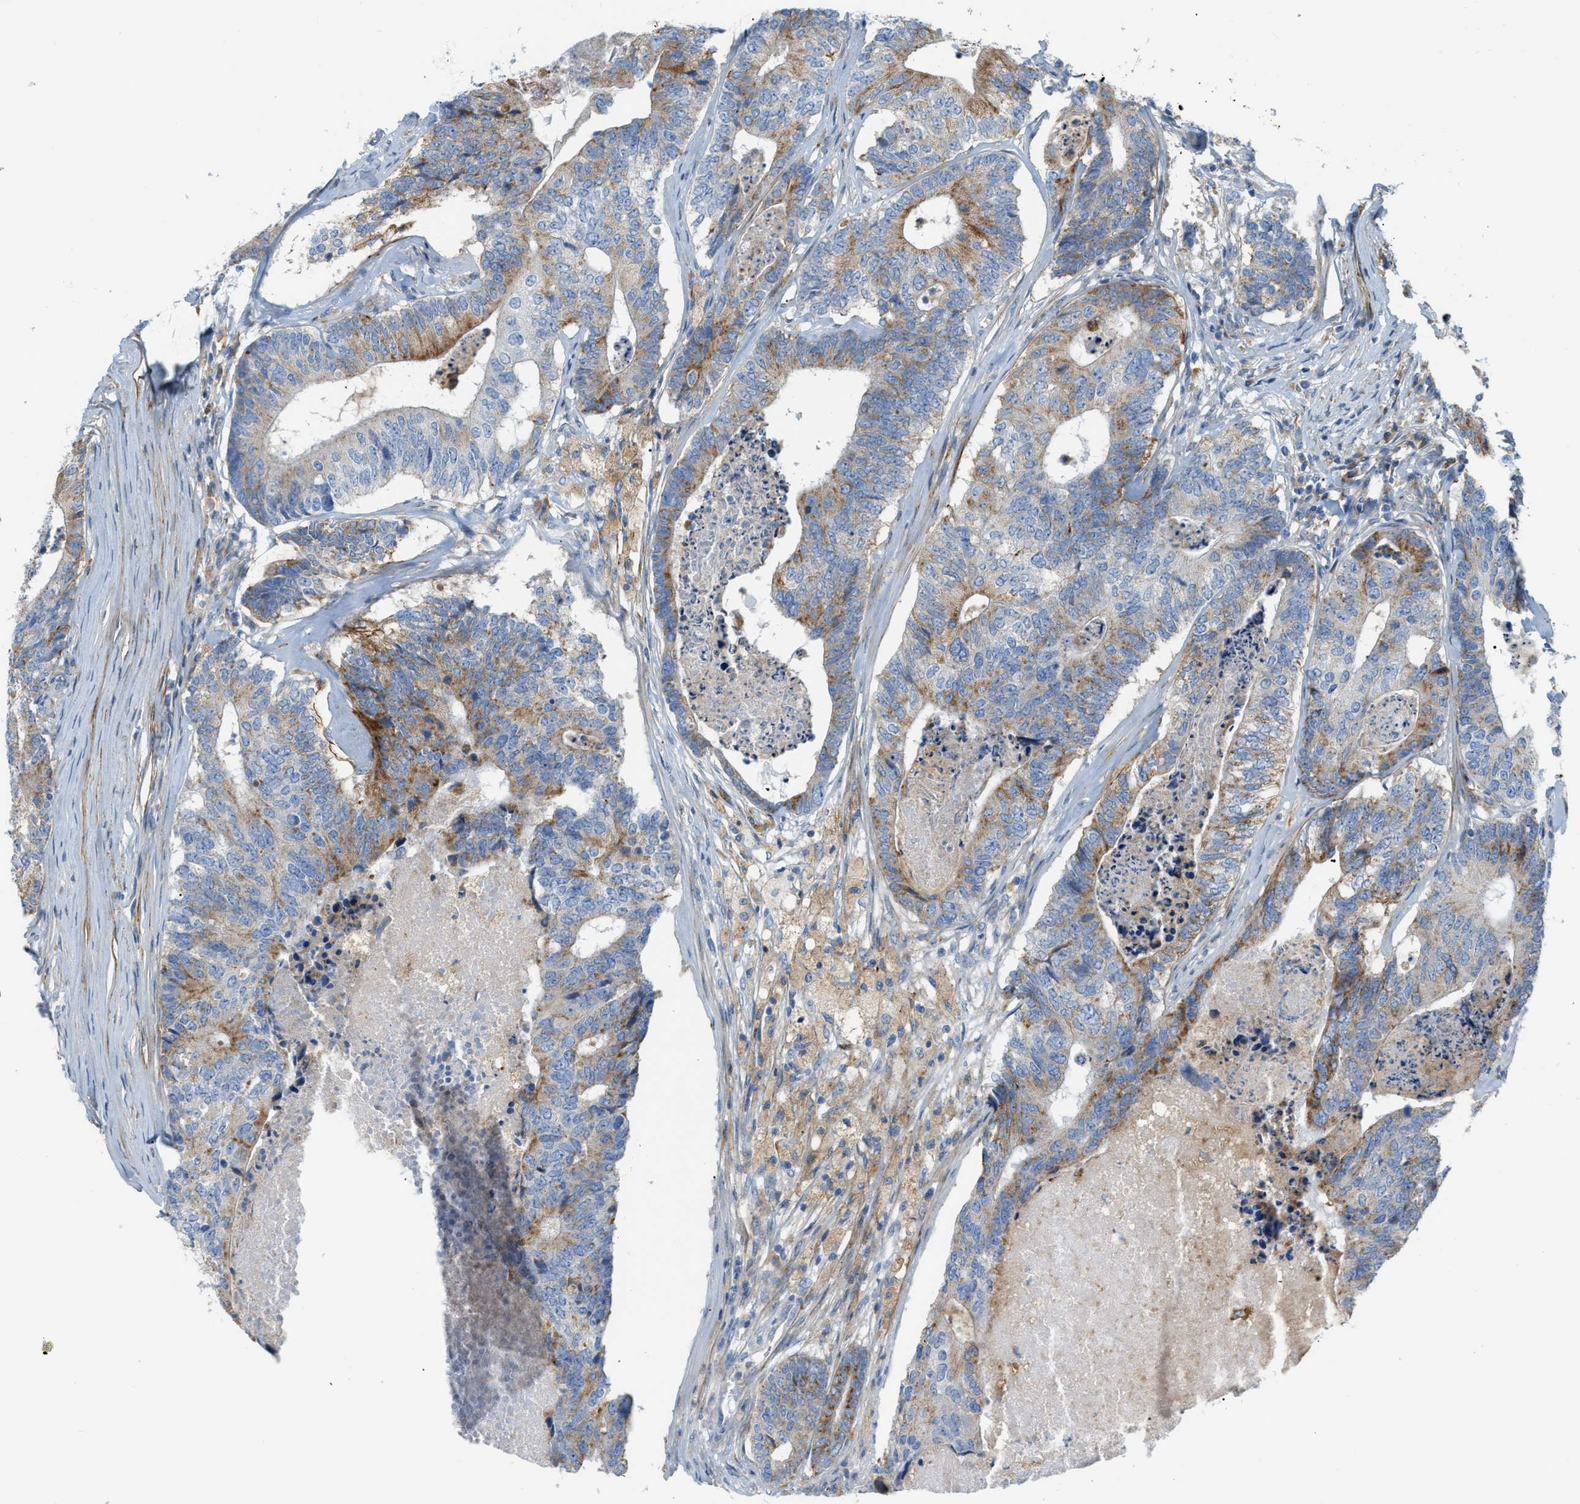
{"staining": {"intensity": "moderate", "quantity": ">75%", "location": "cytoplasmic/membranous"}, "tissue": "colorectal cancer", "cell_type": "Tumor cells", "image_type": "cancer", "snomed": [{"axis": "morphology", "description": "Adenocarcinoma, NOS"}, {"axis": "topography", "description": "Colon"}], "caption": "DAB (3,3'-diaminobenzidine) immunohistochemical staining of human colorectal adenocarcinoma exhibits moderate cytoplasmic/membranous protein staining in approximately >75% of tumor cells. (DAB IHC with brightfield microscopy, high magnification).", "gene": "LMBRD1", "patient": {"sex": "female", "age": 67}}